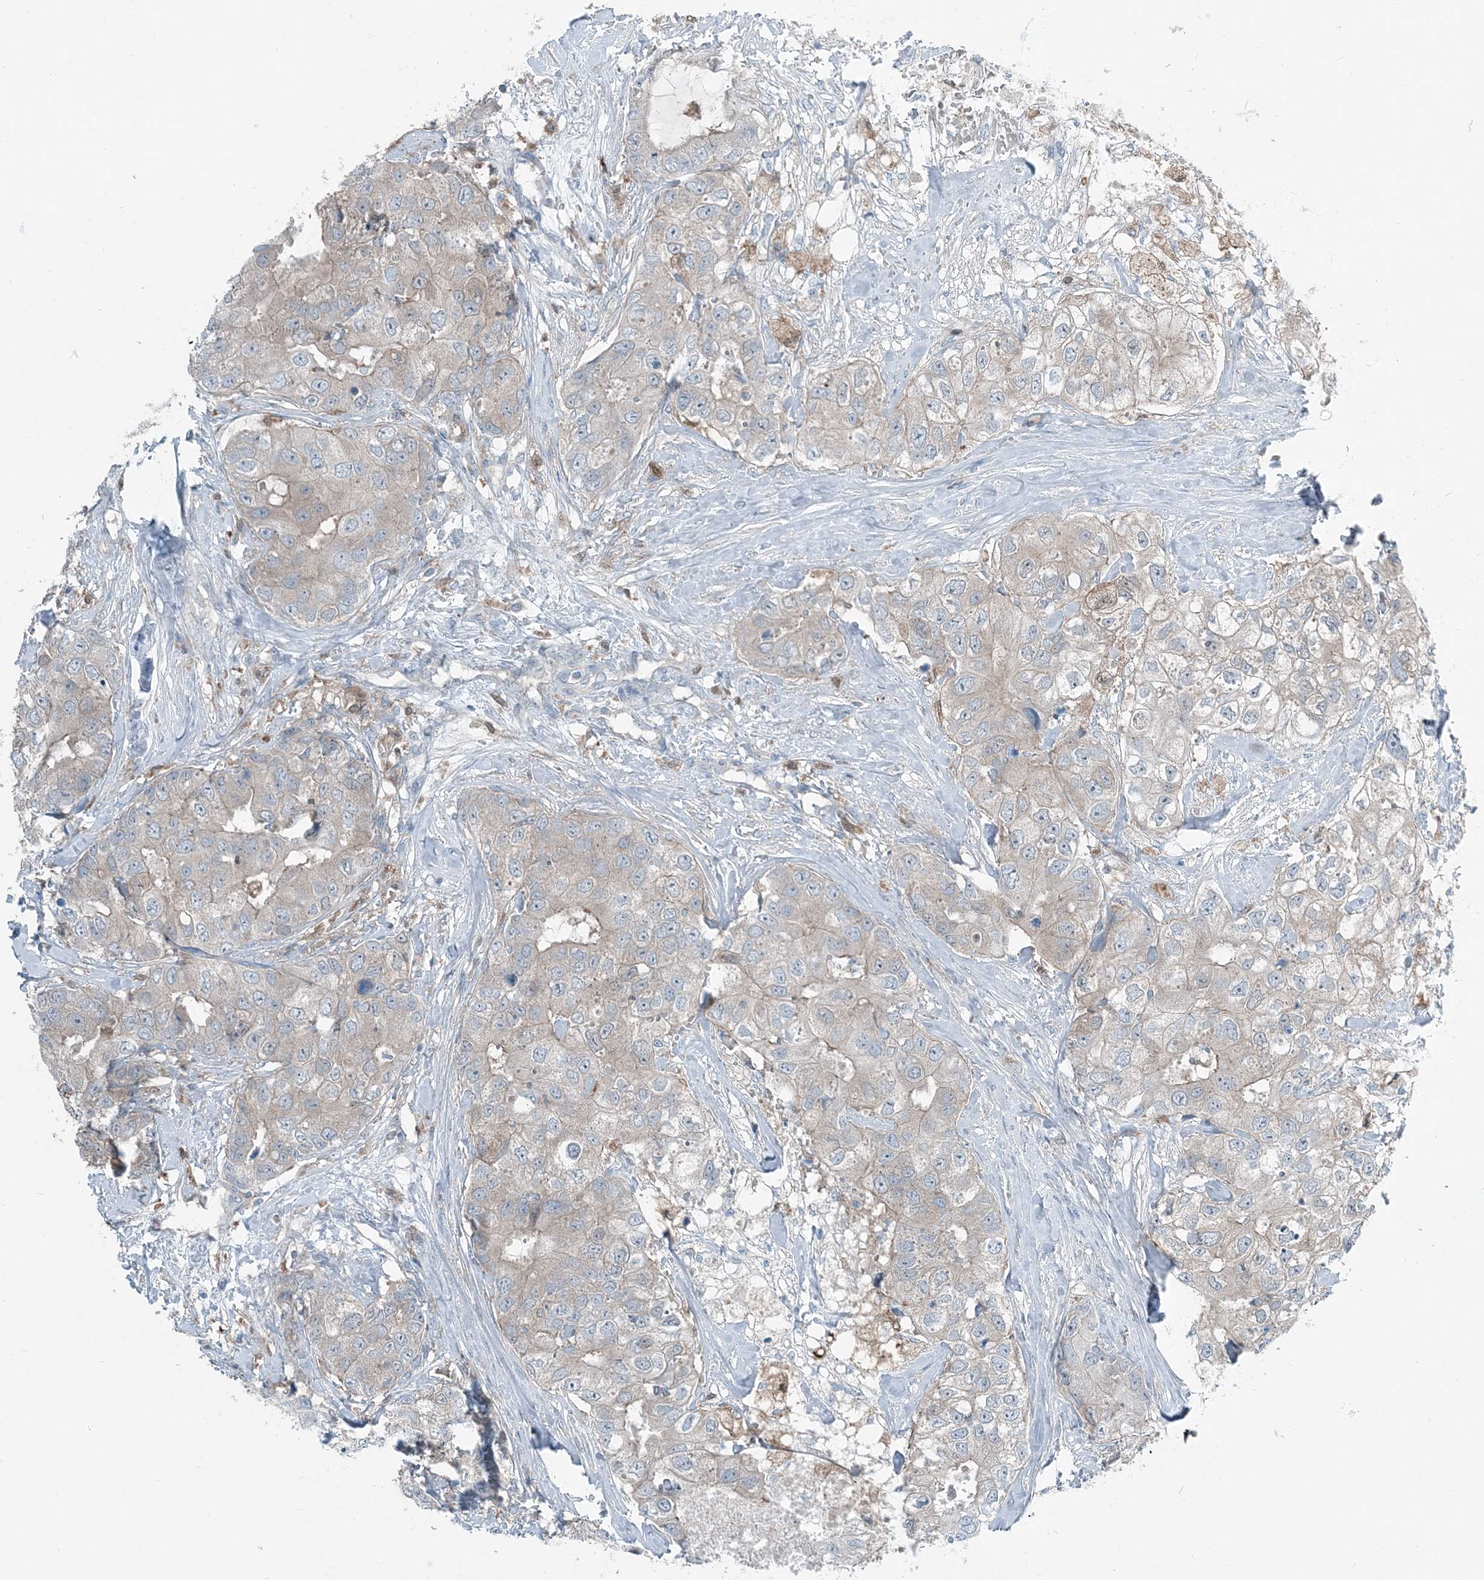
{"staining": {"intensity": "negative", "quantity": "none", "location": "none"}, "tissue": "breast cancer", "cell_type": "Tumor cells", "image_type": "cancer", "snomed": [{"axis": "morphology", "description": "Duct carcinoma"}, {"axis": "topography", "description": "Breast"}], "caption": "IHC of human breast cancer reveals no staining in tumor cells. The staining is performed using DAB brown chromogen with nuclei counter-stained in using hematoxylin.", "gene": "ARMH1", "patient": {"sex": "female", "age": 62}}